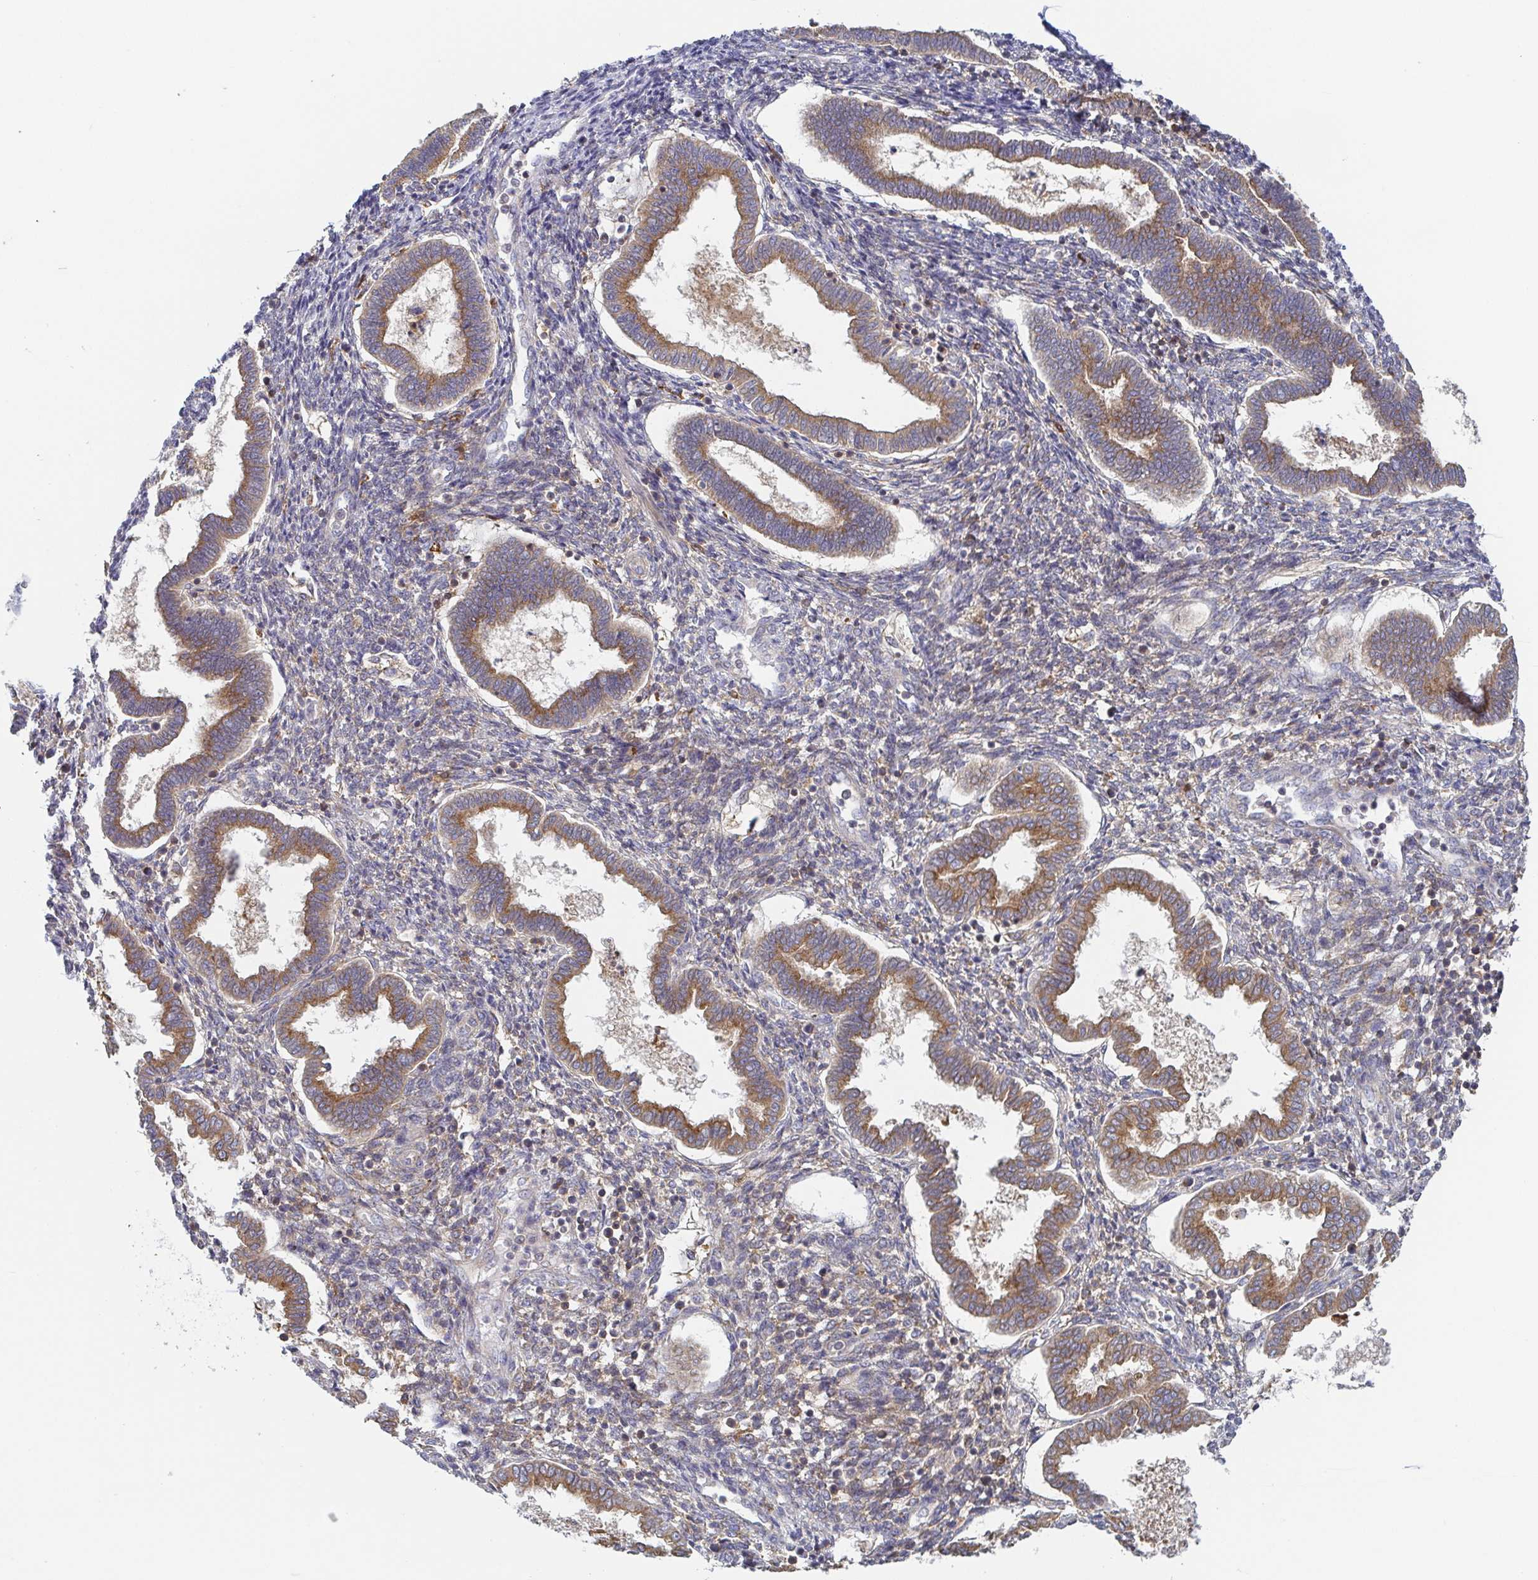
{"staining": {"intensity": "weak", "quantity": "<25%", "location": "cytoplasmic/membranous"}, "tissue": "endometrium", "cell_type": "Cells in endometrial stroma", "image_type": "normal", "snomed": [{"axis": "morphology", "description": "Normal tissue, NOS"}, {"axis": "topography", "description": "Endometrium"}], "caption": "This is a micrograph of immunohistochemistry staining of normal endometrium, which shows no expression in cells in endometrial stroma. (DAB IHC with hematoxylin counter stain).", "gene": "TUFT1", "patient": {"sex": "female", "age": 24}}